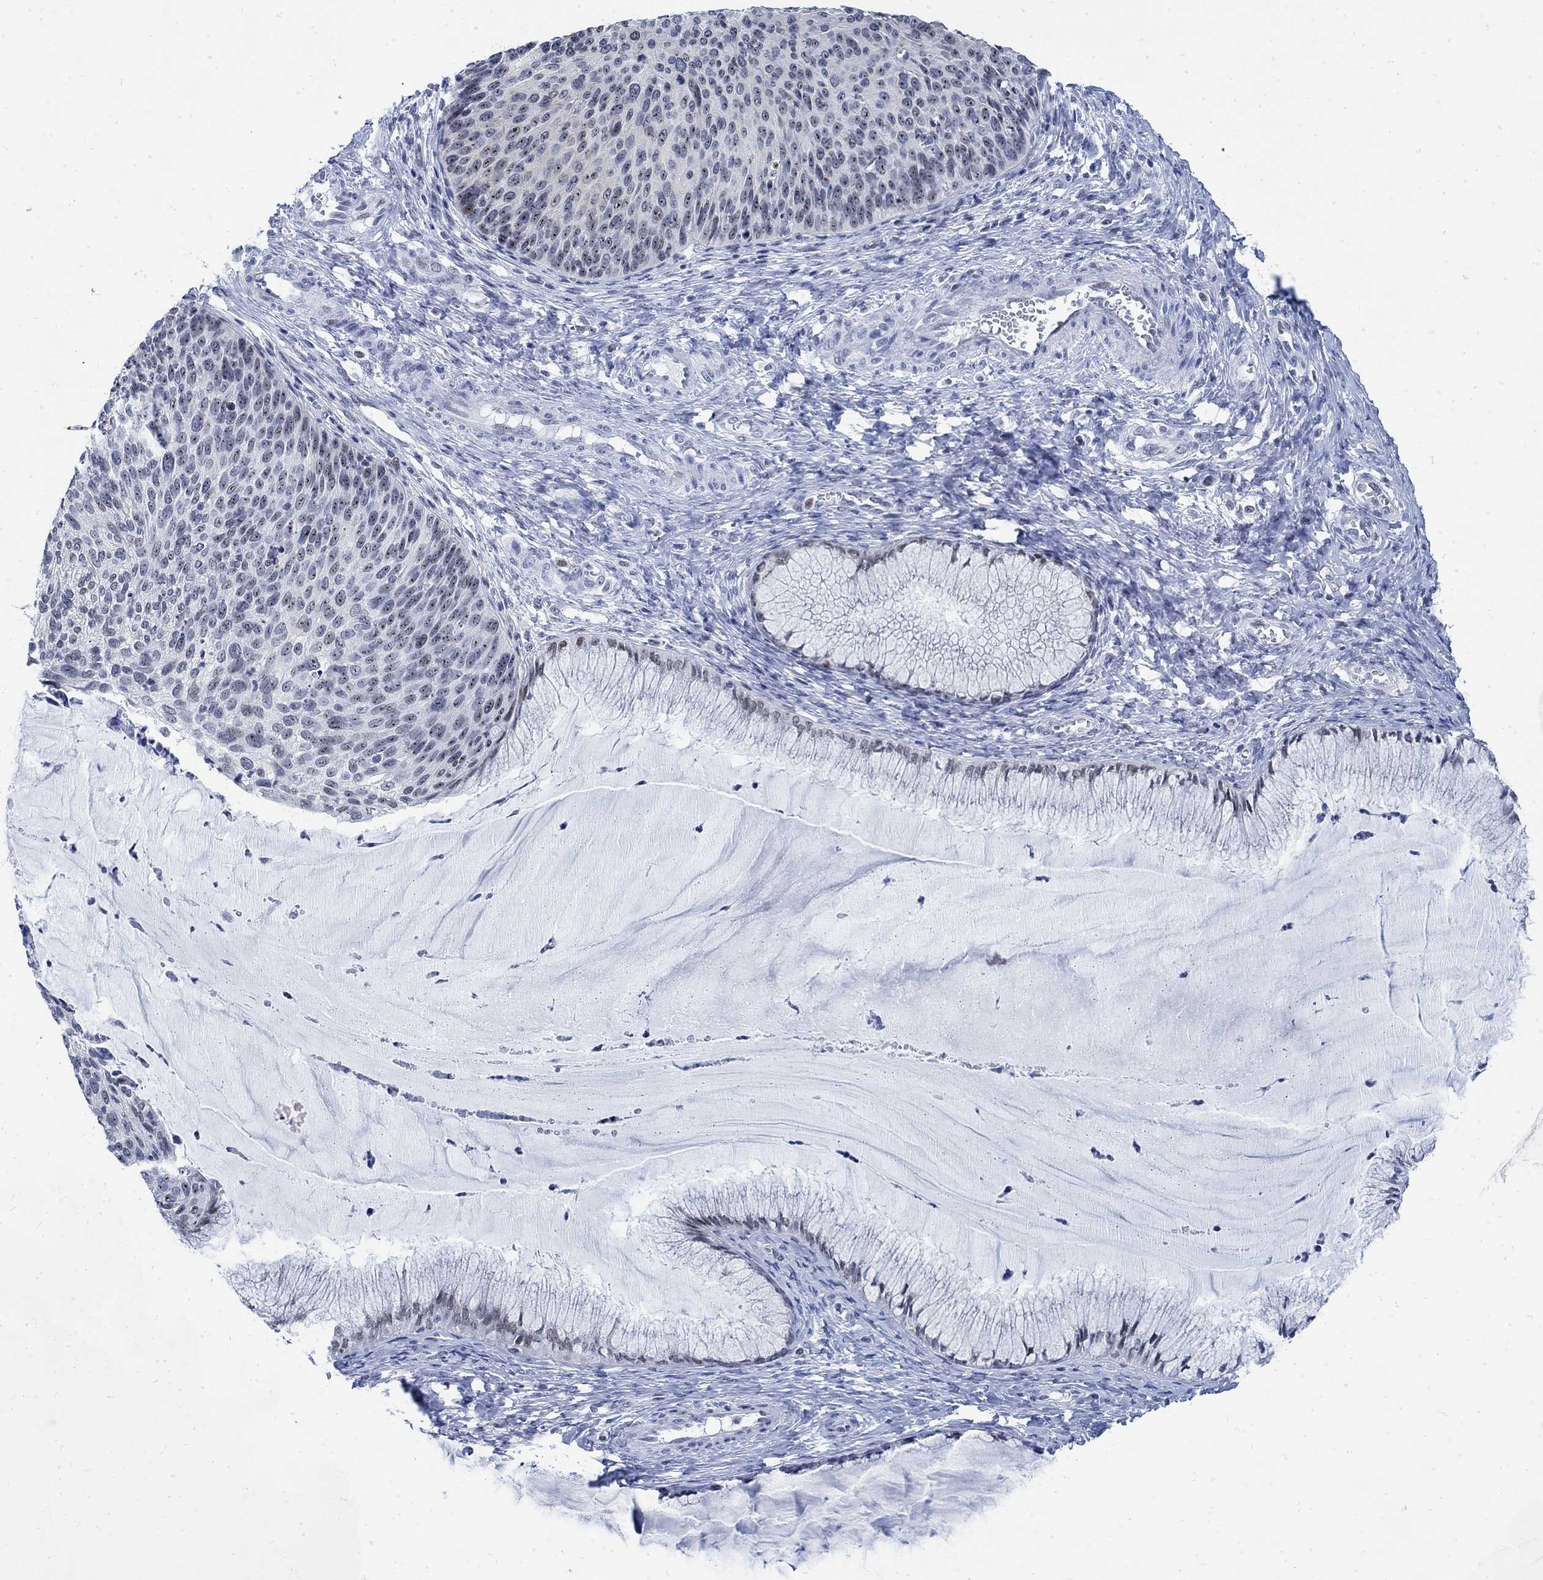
{"staining": {"intensity": "moderate", "quantity": "25%-75%", "location": "nuclear"}, "tissue": "cervical cancer", "cell_type": "Tumor cells", "image_type": "cancer", "snomed": [{"axis": "morphology", "description": "Squamous cell carcinoma, NOS"}, {"axis": "topography", "description": "Cervix"}], "caption": "This histopathology image exhibits immunohistochemistry (IHC) staining of cervical cancer, with medium moderate nuclear expression in approximately 25%-75% of tumor cells.", "gene": "DLK1", "patient": {"sex": "female", "age": 36}}